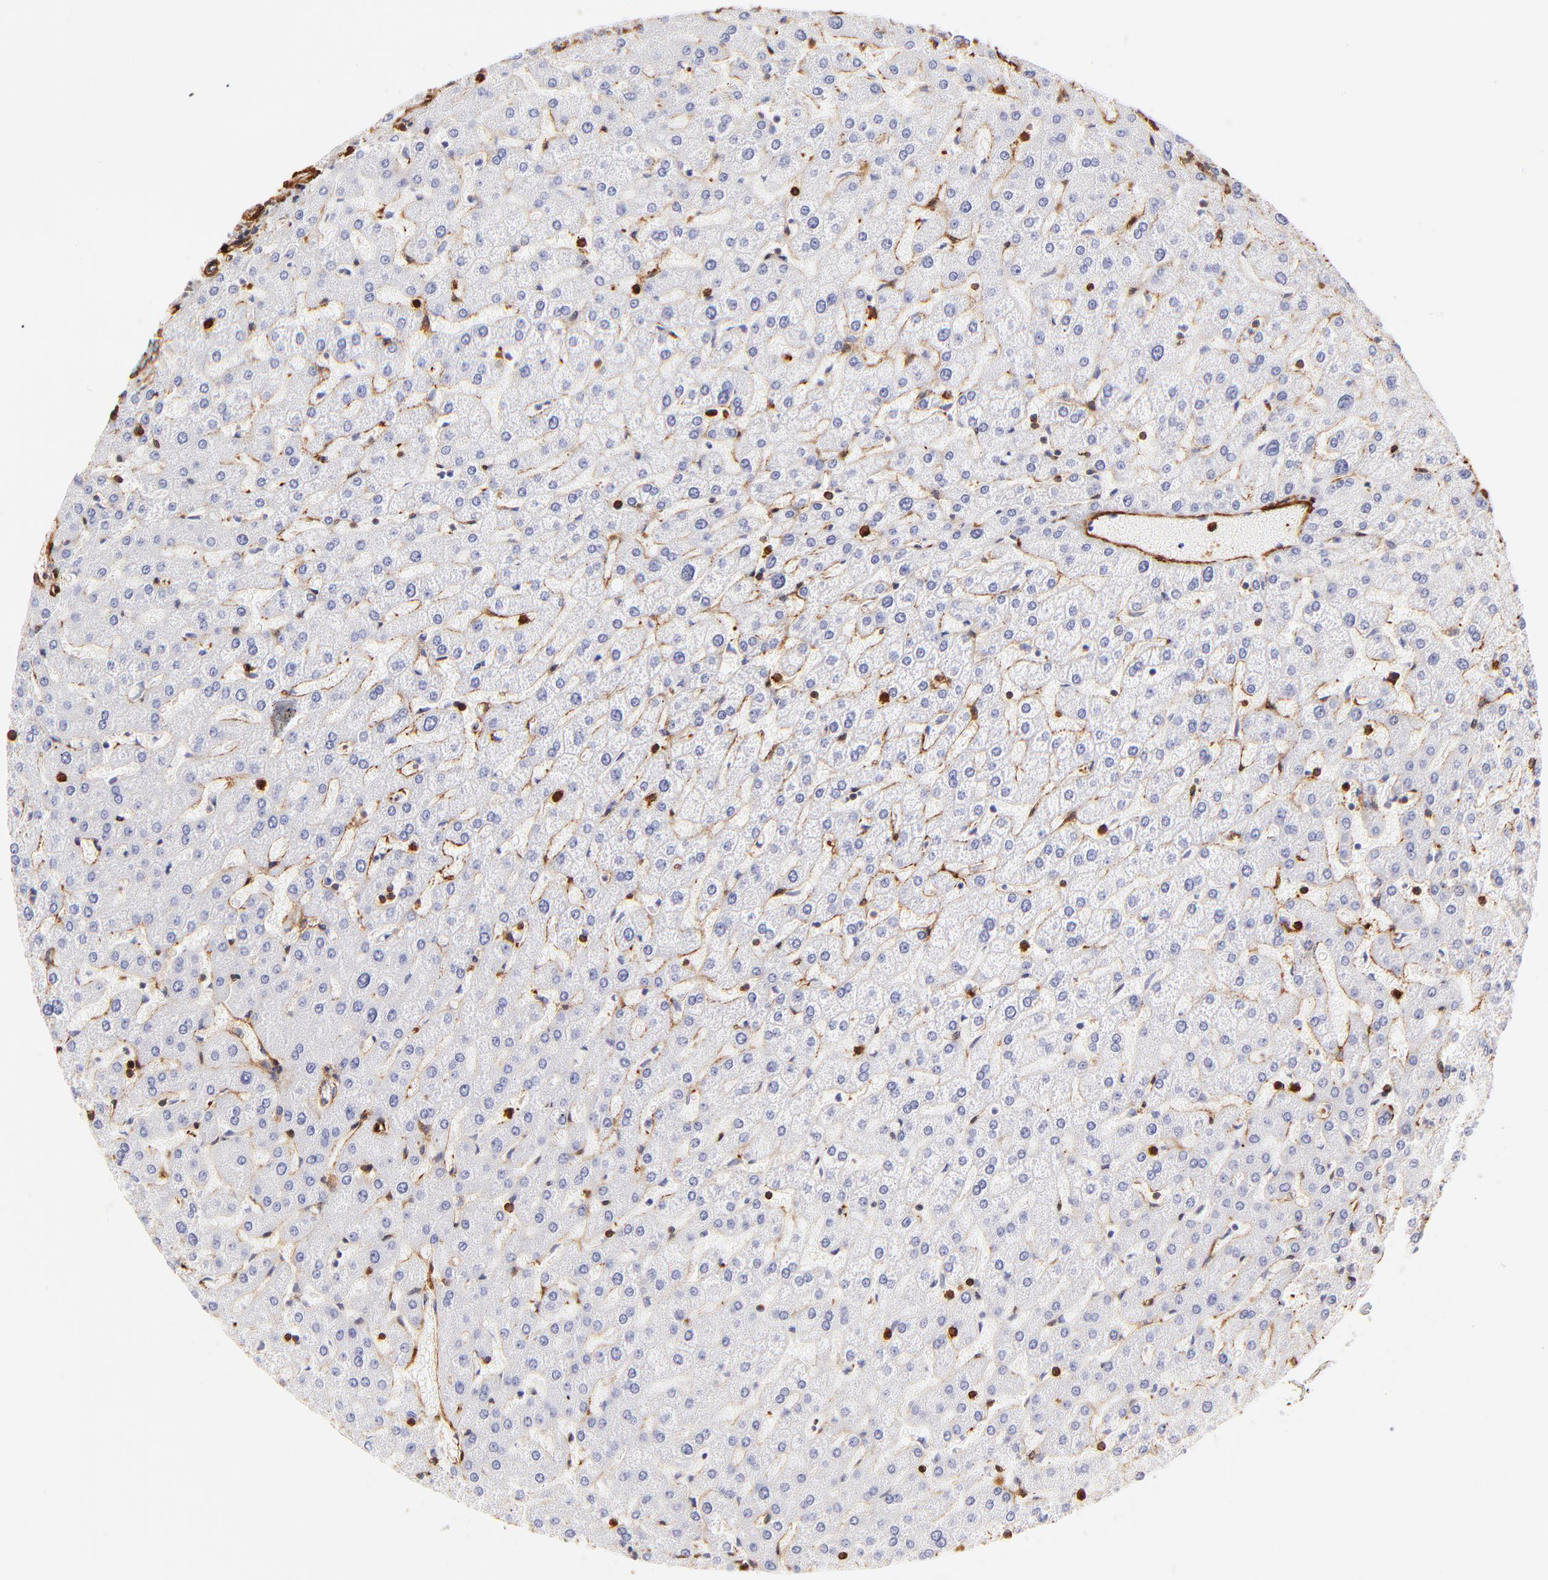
{"staining": {"intensity": "moderate", "quantity": ">75%", "location": "cytoplasmic/membranous"}, "tissue": "liver", "cell_type": "Cholangiocytes", "image_type": "normal", "snomed": [{"axis": "morphology", "description": "Normal tissue, NOS"}, {"axis": "morphology", "description": "Fibrosis, NOS"}, {"axis": "topography", "description": "Liver"}], "caption": "High-power microscopy captured an IHC photomicrograph of benign liver, revealing moderate cytoplasmic/membranous expression in about >75% of cholangiocytes. (Brightfield microscopy of DAB IHC at high magnification).", "gene": "FLNA", "patient": {"sex": "female", "age": 29}}